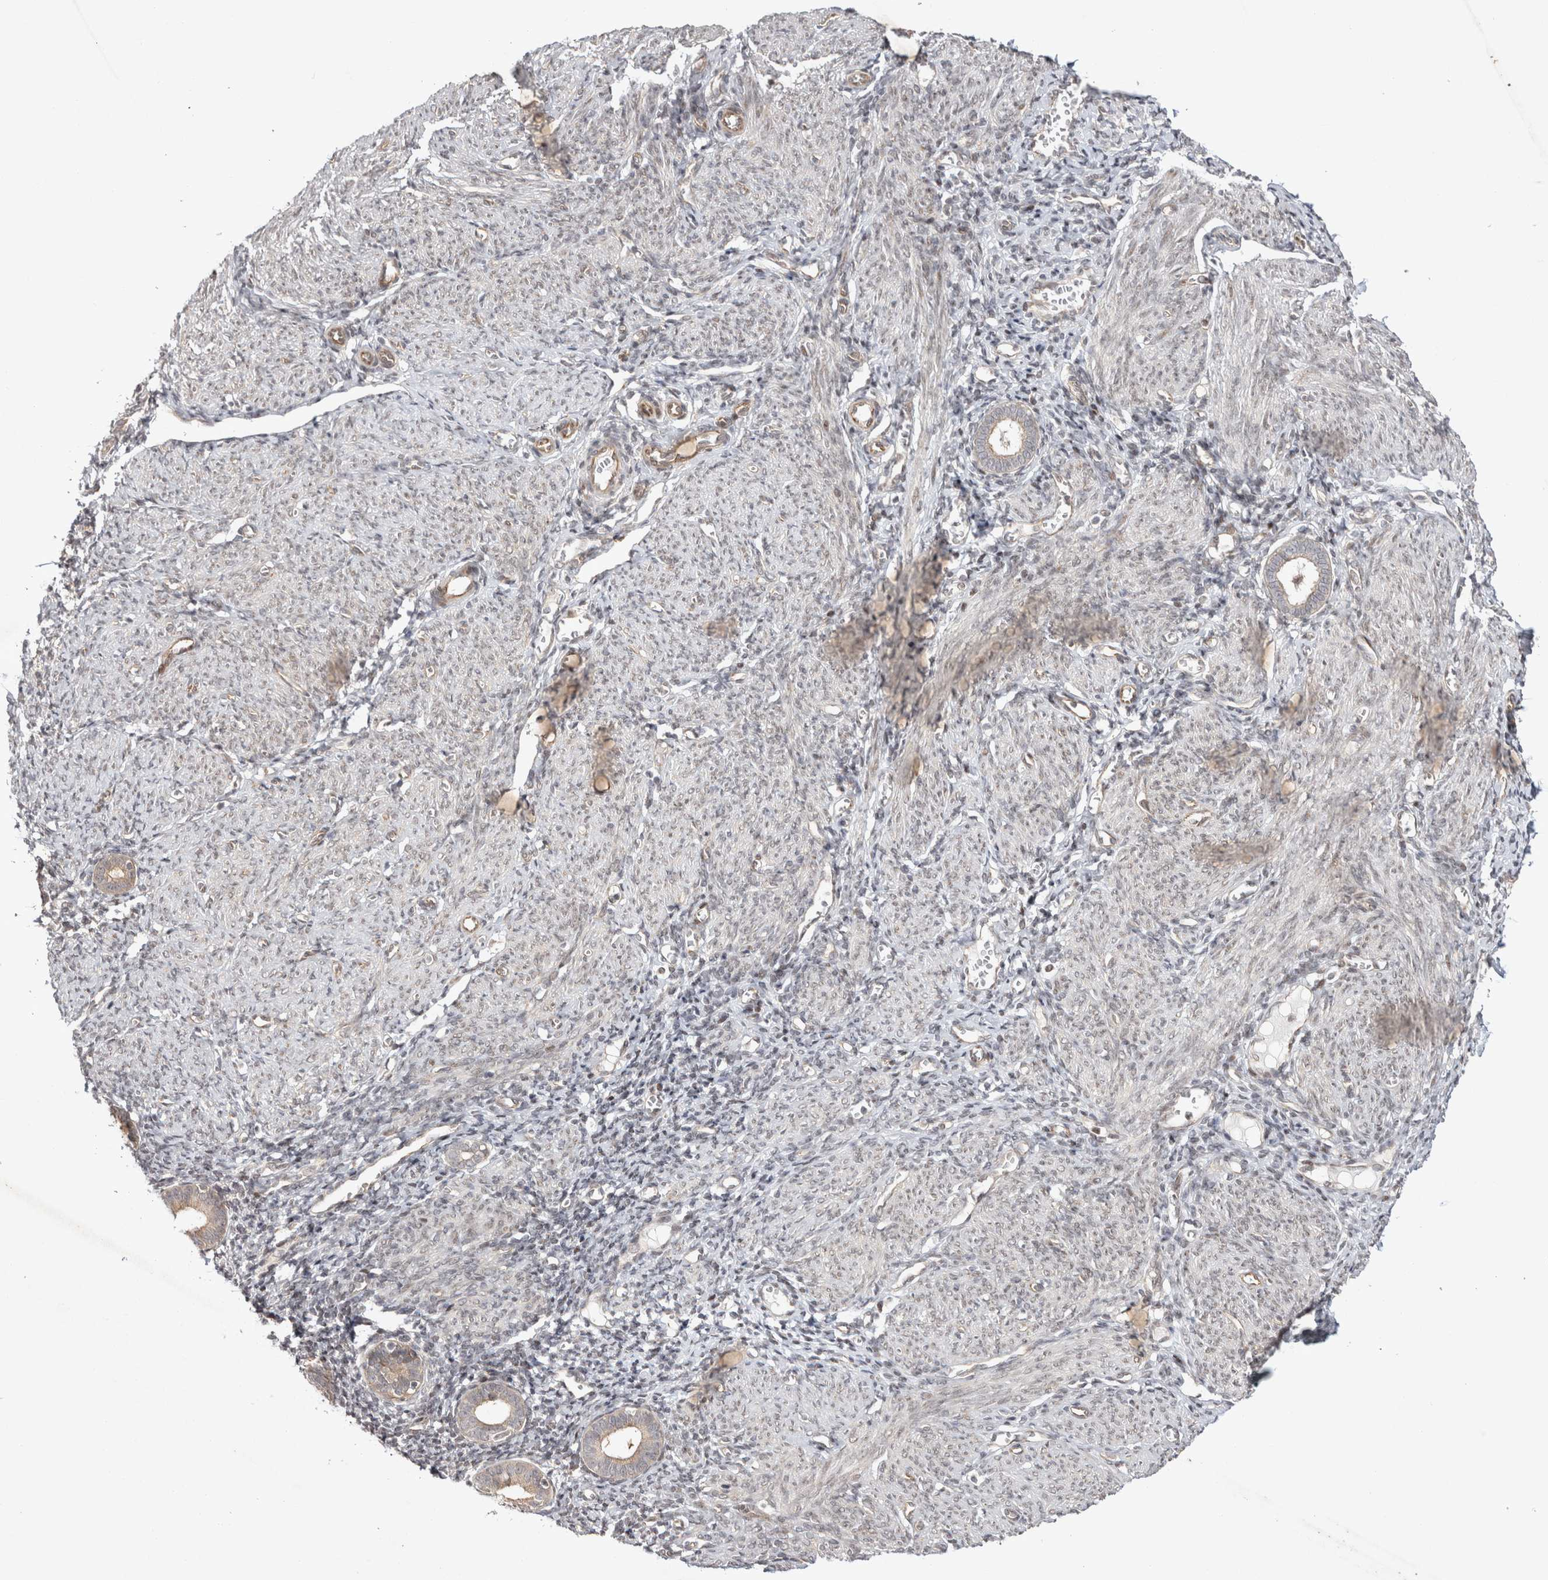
{"staining": {"intensity": "negative", "quantity": "none", "location": "none"}, "tissue": "endometrium", "cell_type": "Cells in endometrial stroma", "image_type": "normal", "snomed": [{"axis": "morphology", "description": "Normal tissue, NOS"}, {"axis": "morphology", "description": "Adenocarcinoma, NOS"}, {"axis": "topography", "description": "Endometrium"}], "caption": "IHC histopathology image of benign endometrium stained for a protein (brown), which displays no positivity in cells in endometrial stroma.", "gene": "ZNF318", "patient": {"sex": "female", "age": 57}}